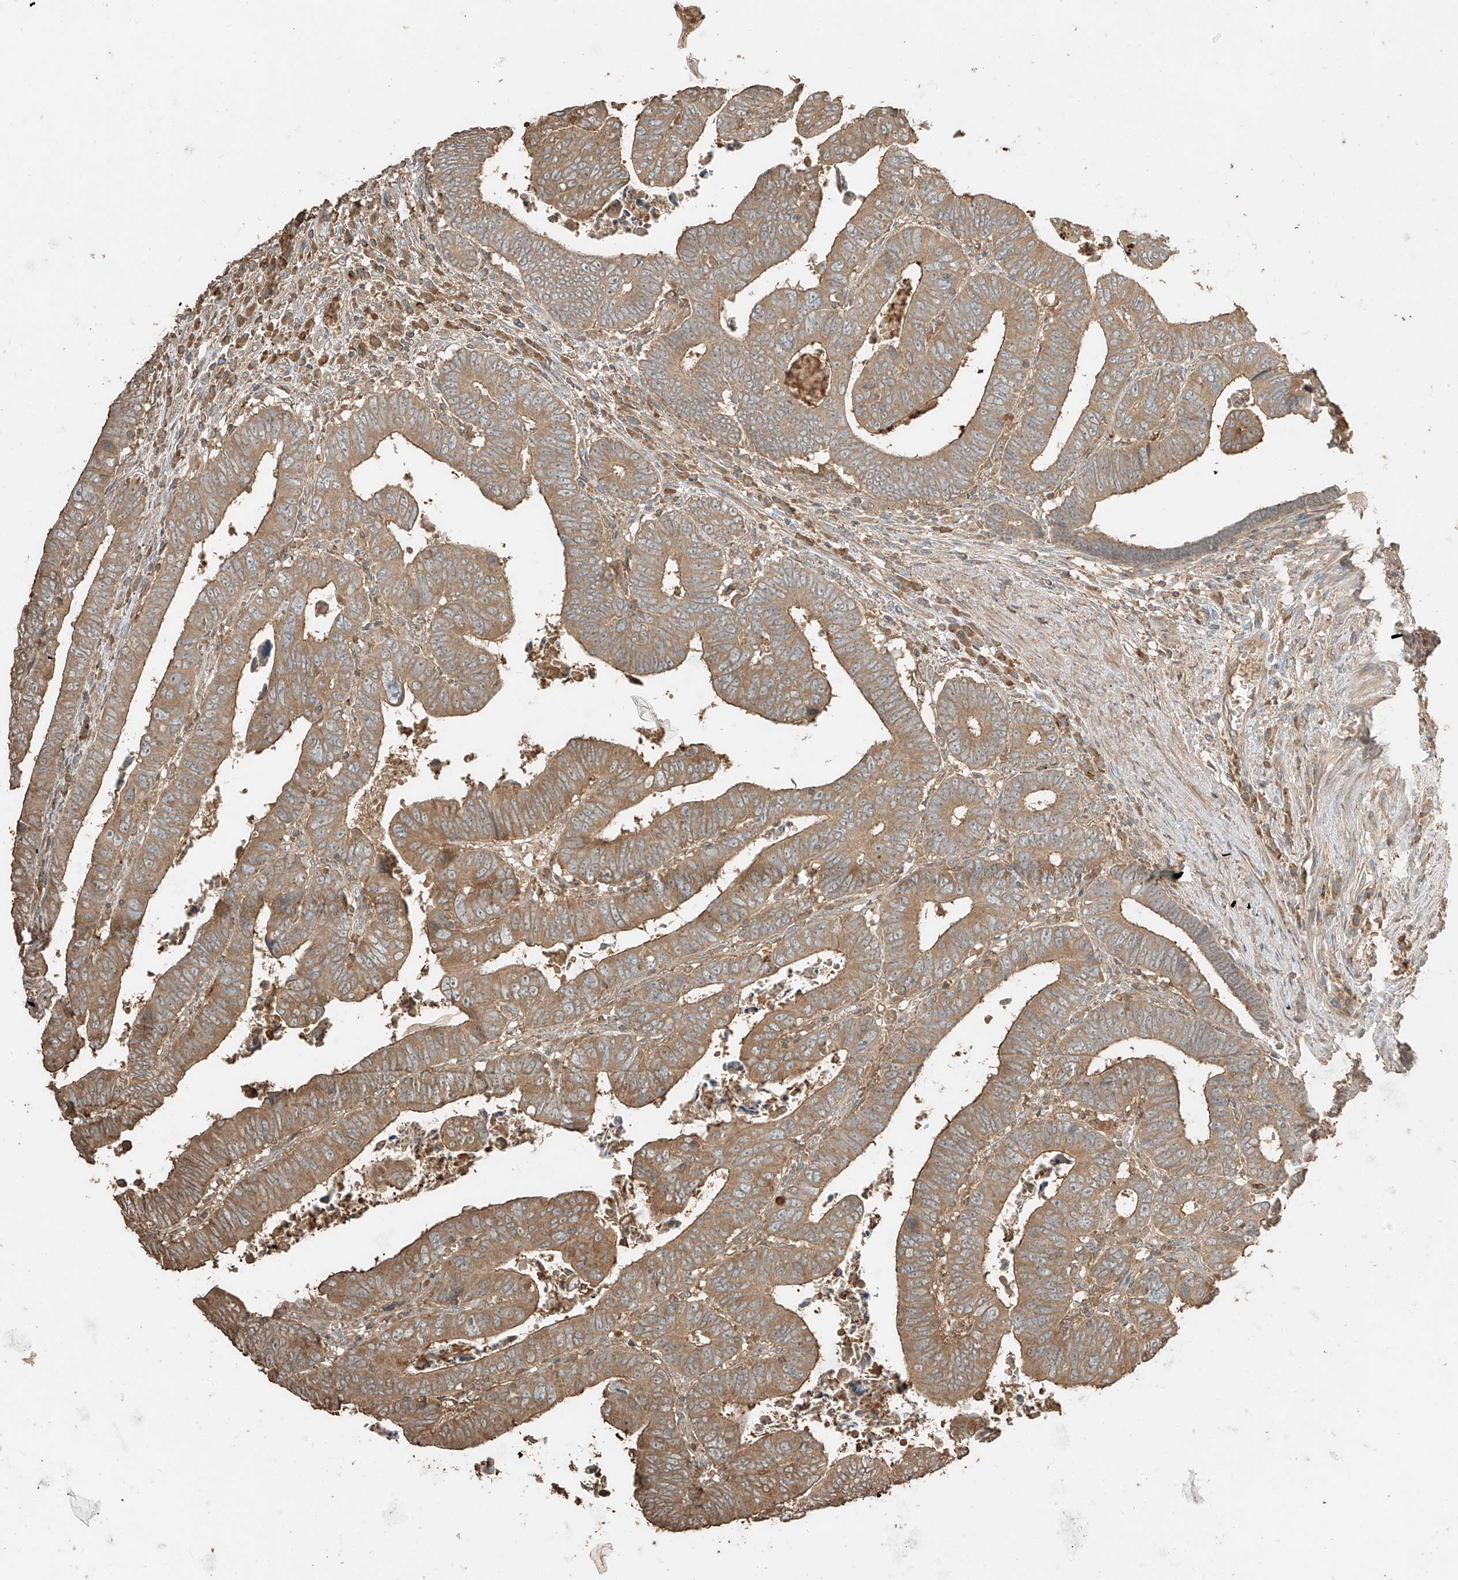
{"staining": {"intensity": "moderate", "quantity": ">75%", "location": "cytoplasmic/membranous"}, "tissue": "colorectal cancer", "cell_type": "Tumor cells", "image_type": "cancer", "snomed": [{"axis": "morphology", "description": "Normal tissue, NOS"}, {"axis": "morphology", "description": "Adenocarcinoma, NOS"}, {"axis": "topography", "description": "Rectum"}], "caption": "The micrograph exhibits staining of adenocarcinoma (colorectal), revealing moderate cytoplasmic/membranous protein staining (brown color) within tumor cells. The staining was performed using DAB (3,3'-diaminobenzidine), with brown indicating positive protein expression. Nuclei are stained blue with hematoxylin.", "gene": "RFTN2", "patient": {"sex": "female", "age": 65}}